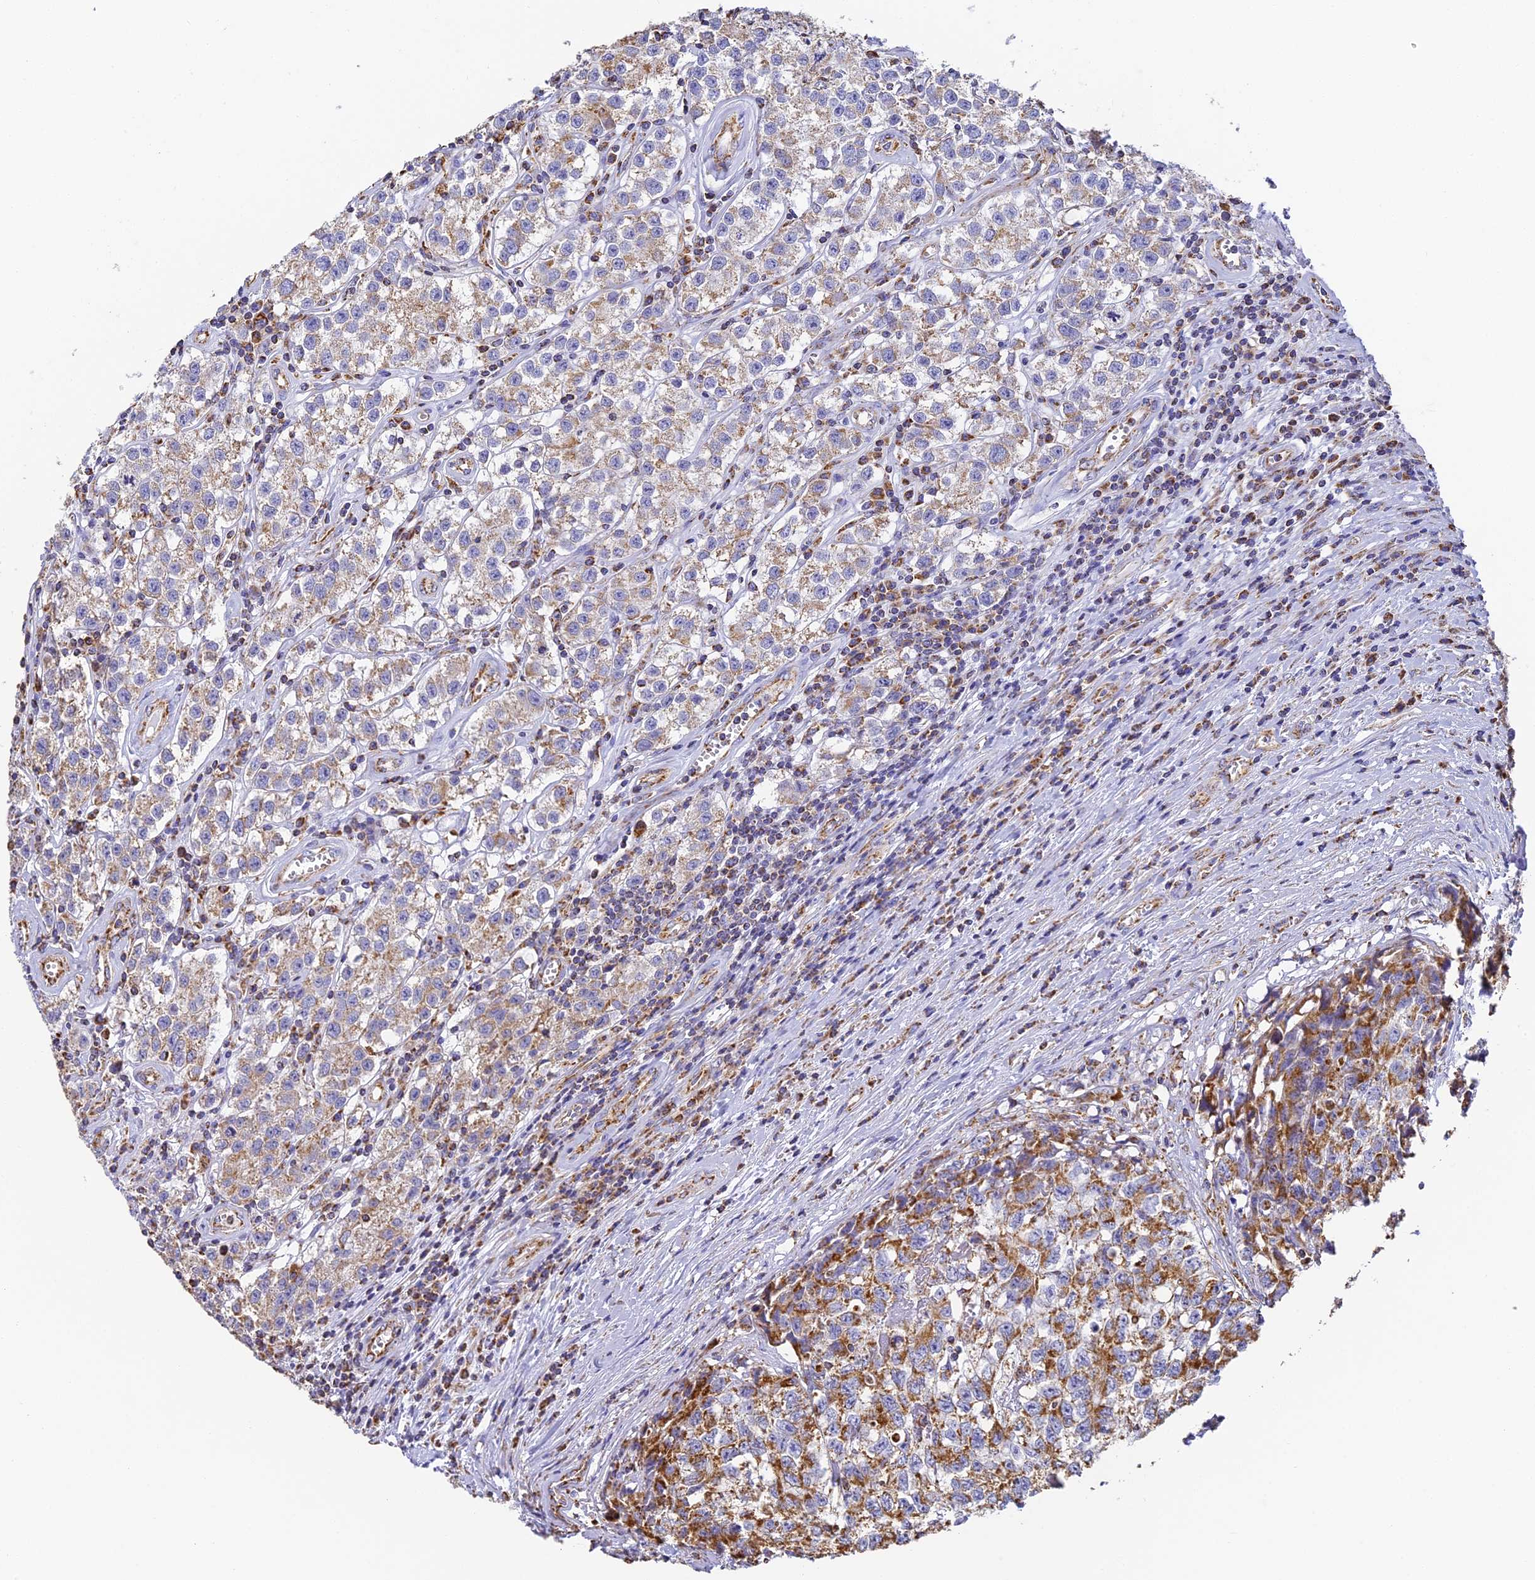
{"staining": {"intensity": "moderate", "quantity": "25%-75%", "location": "cytoplasmic/membranous"}, "tissue": "testis cancer", "cell_type": "Tumor cells", "image_type": "cancer", "snomed": [{"axis": "morphology", "description": "Seminoma, NOS"}, {"axis": "morphology", "description": "Carcinoma, Embryonal, NOS"}, {"axis": "topography", "description": "Testis"}], "caption": "An IHC micrograph of neoplastic tissue is shown. Protein staining in brown highlights moderate cytoplasmic/membranous positivity in seminoma (testis) within tumor cells. (Stains: DAB (3,3'-diaminobenzidine) in brown, nuclei in blue, Microscopy: brightfield microscopy at high magnification).", "gene": "COX6C", "patient": {"sex": "male", "age": 43}}